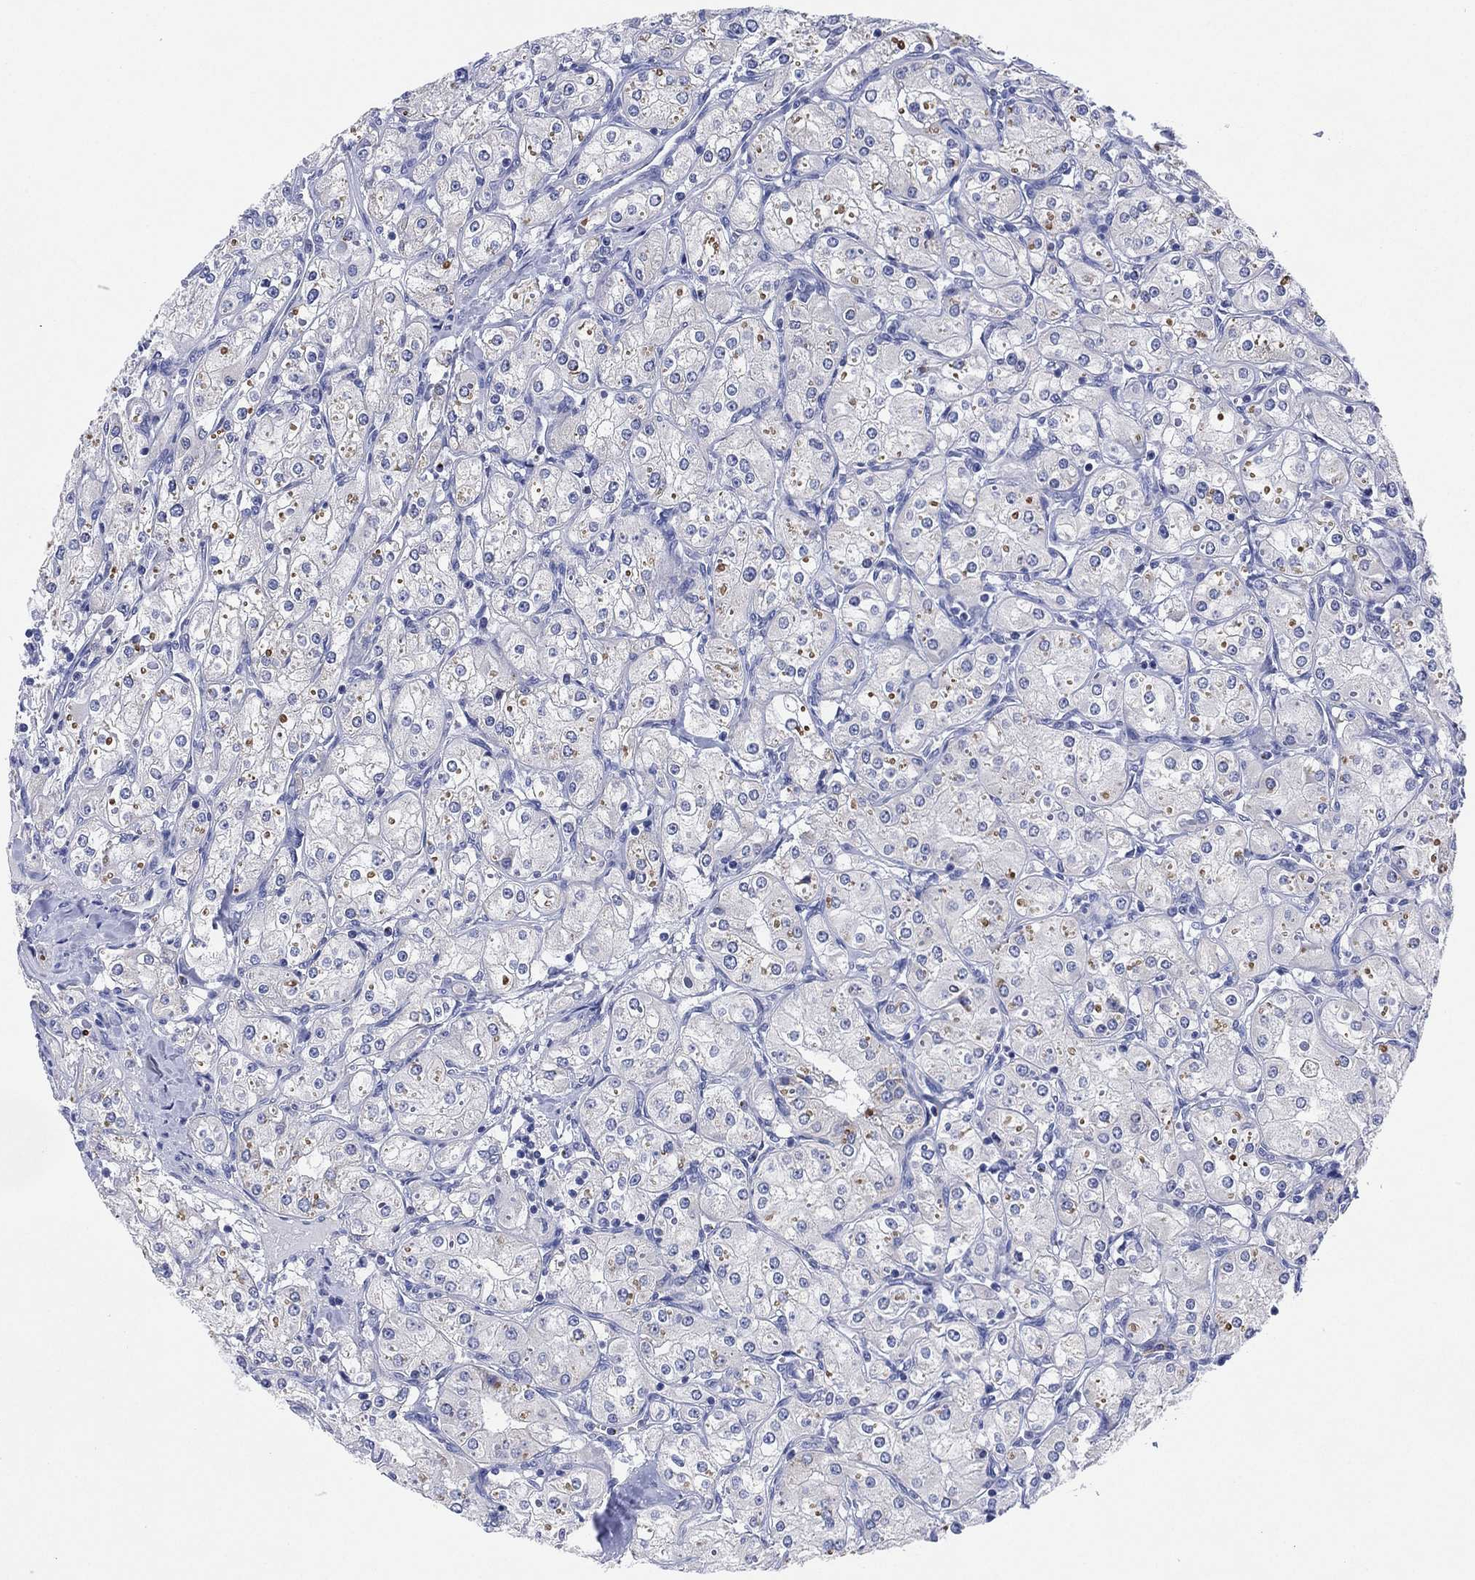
{"staining": {"intensity": "negative", "quantity": "none", "location": "none"}, "tissue": "renal cancer", "cell_type": "Tumor cells", "image_type": "cancer", "snomed": [{"axis": "morphology", "description": "Adenocarcinoma, NOS"}, {"axis": "topography", "description": "Kidney"}], "caption": "Protein analysis of renal cancer (adenocarcinoma) reveals no significant positivity in tumor cells. (Immunohistochemistry, brightfield microscopy, high magnification).", "gene": "CHRNA3", "patient": {"sex": "male", "age": 77}}